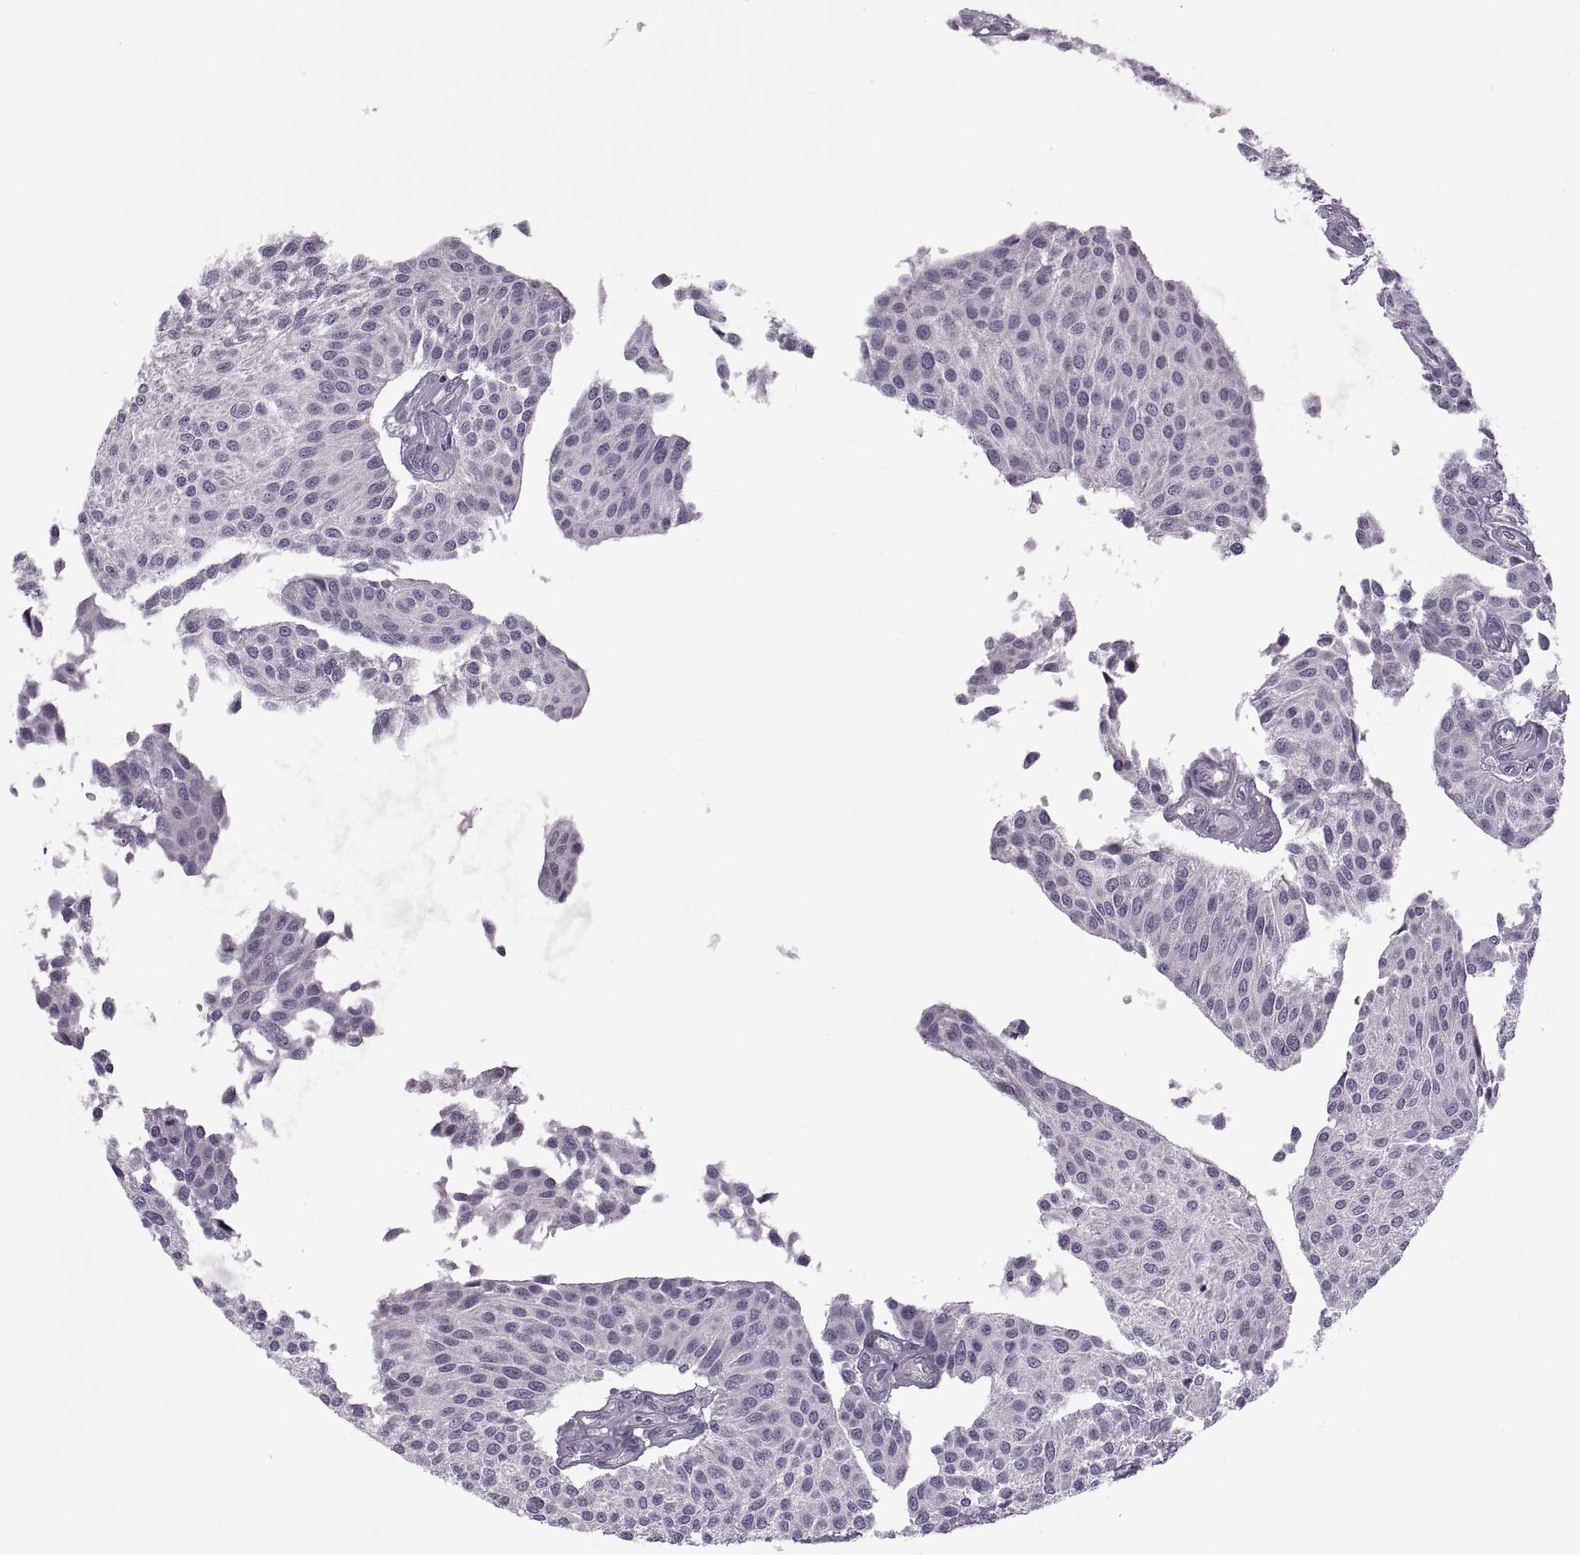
{"staining": {"intensity": "negative", "quantity": "none", "location": "none"}, "tissue": "urothelial cancer", "cell_type": "Tumor cells", "image_type": "cancer", "snomed": [{"axis": "morphology", "description": "Urothelial carcinoma, NOS"}, {"axis": "topography", "description": "Urinary bladder"}], "caption": "Urothelial cancer was stained to show a protein in brown. There is no significant positivity in tumor cells.", "gene": "H2AP", "patient": {"sex": "male", "age": 55}}